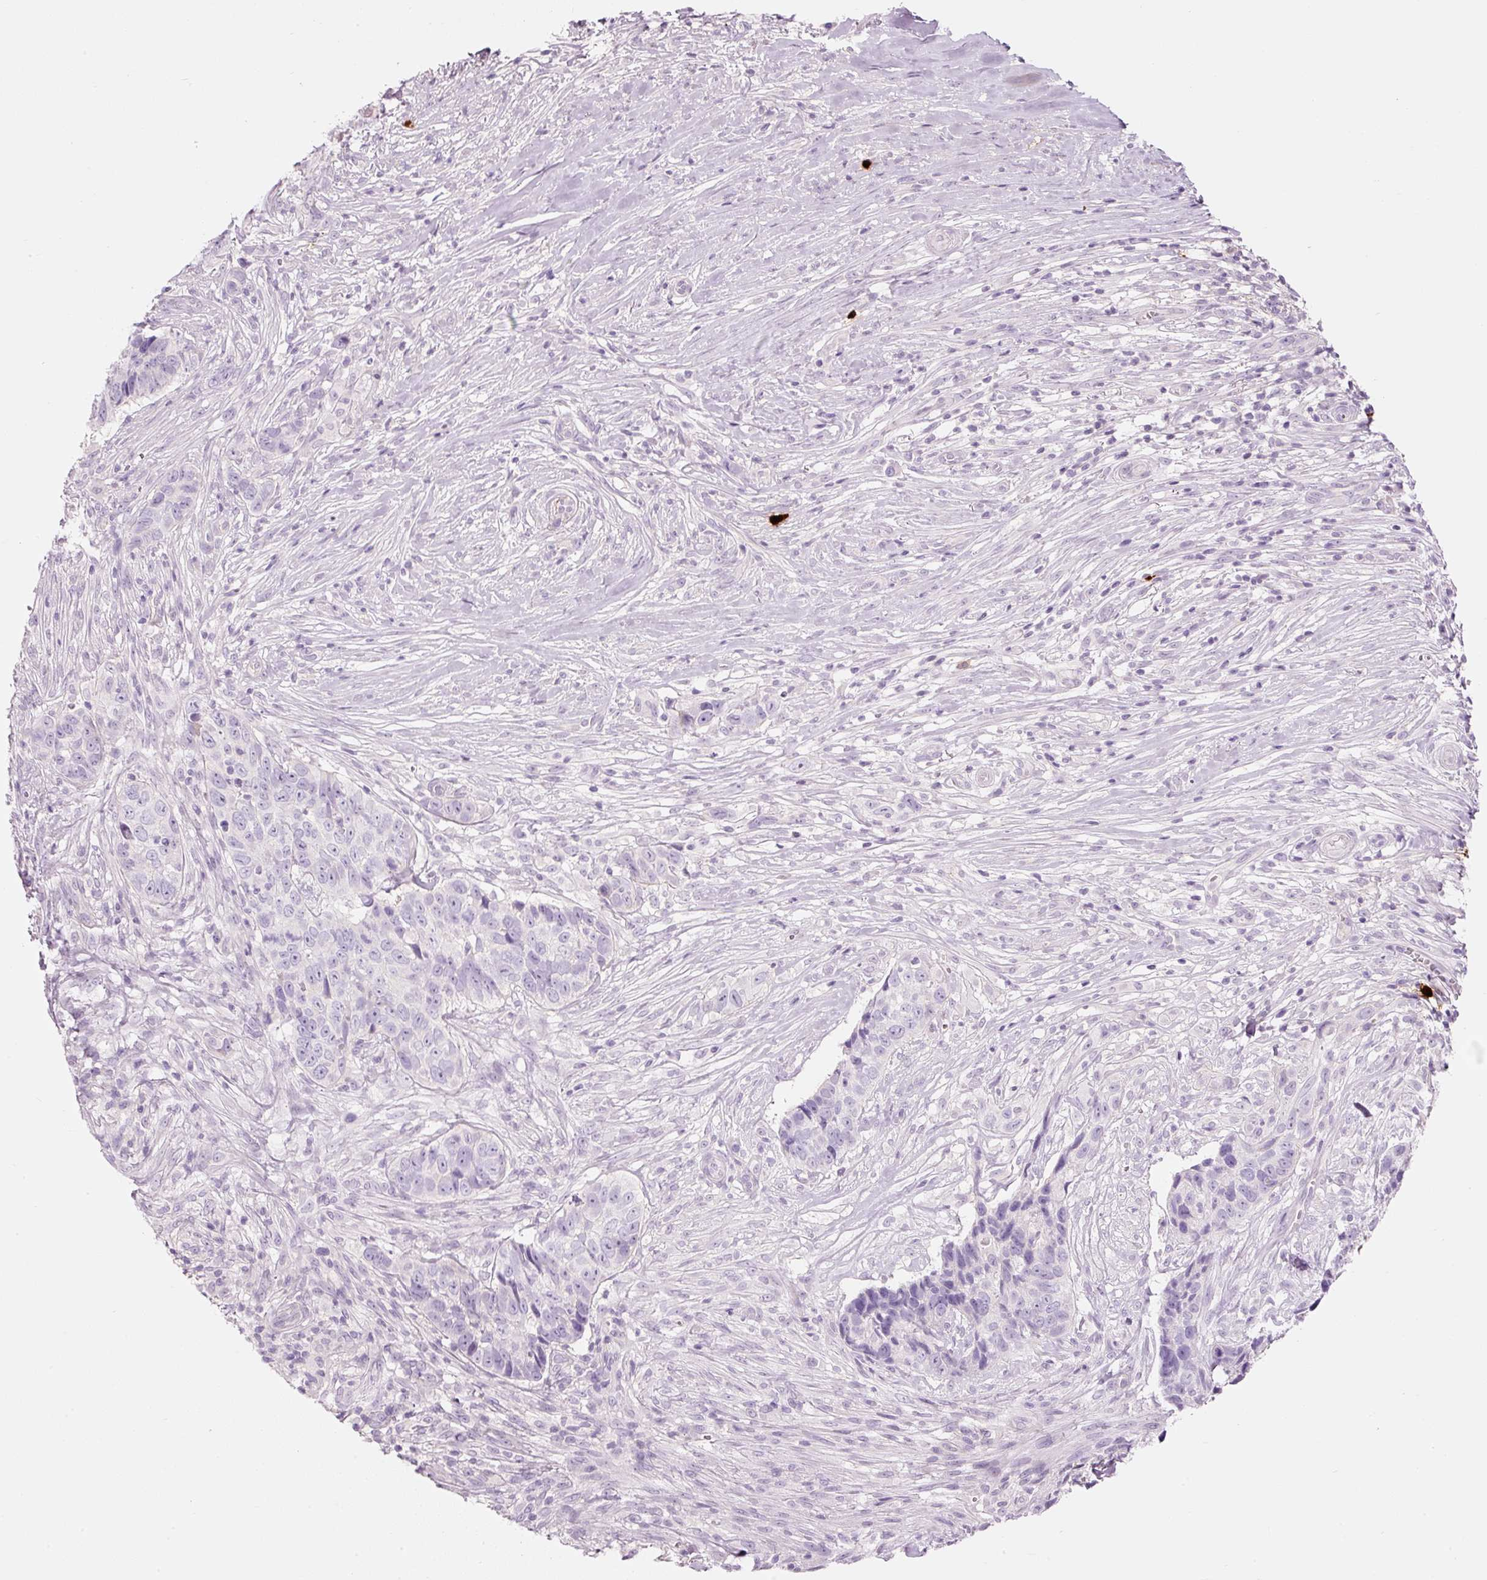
{"staining": {"intensity": "negative", "quantity": "none", "location": "none"}, "tissue": "skin cancer", "cell_type": "Tumor cells", "image_type": "cancer", "snomed": [{"axis": "morphology", "description": "Basal cell carcinoma"}, {"axis": "topography", "description": "Skin"}], "caption": "Immunohistochemical staining of human basal cell carcinoma (skin) exhibits no significant positivity in tumor cells.", "gene": "CMA1", "patient": {"sex": "female", "age": 82}}